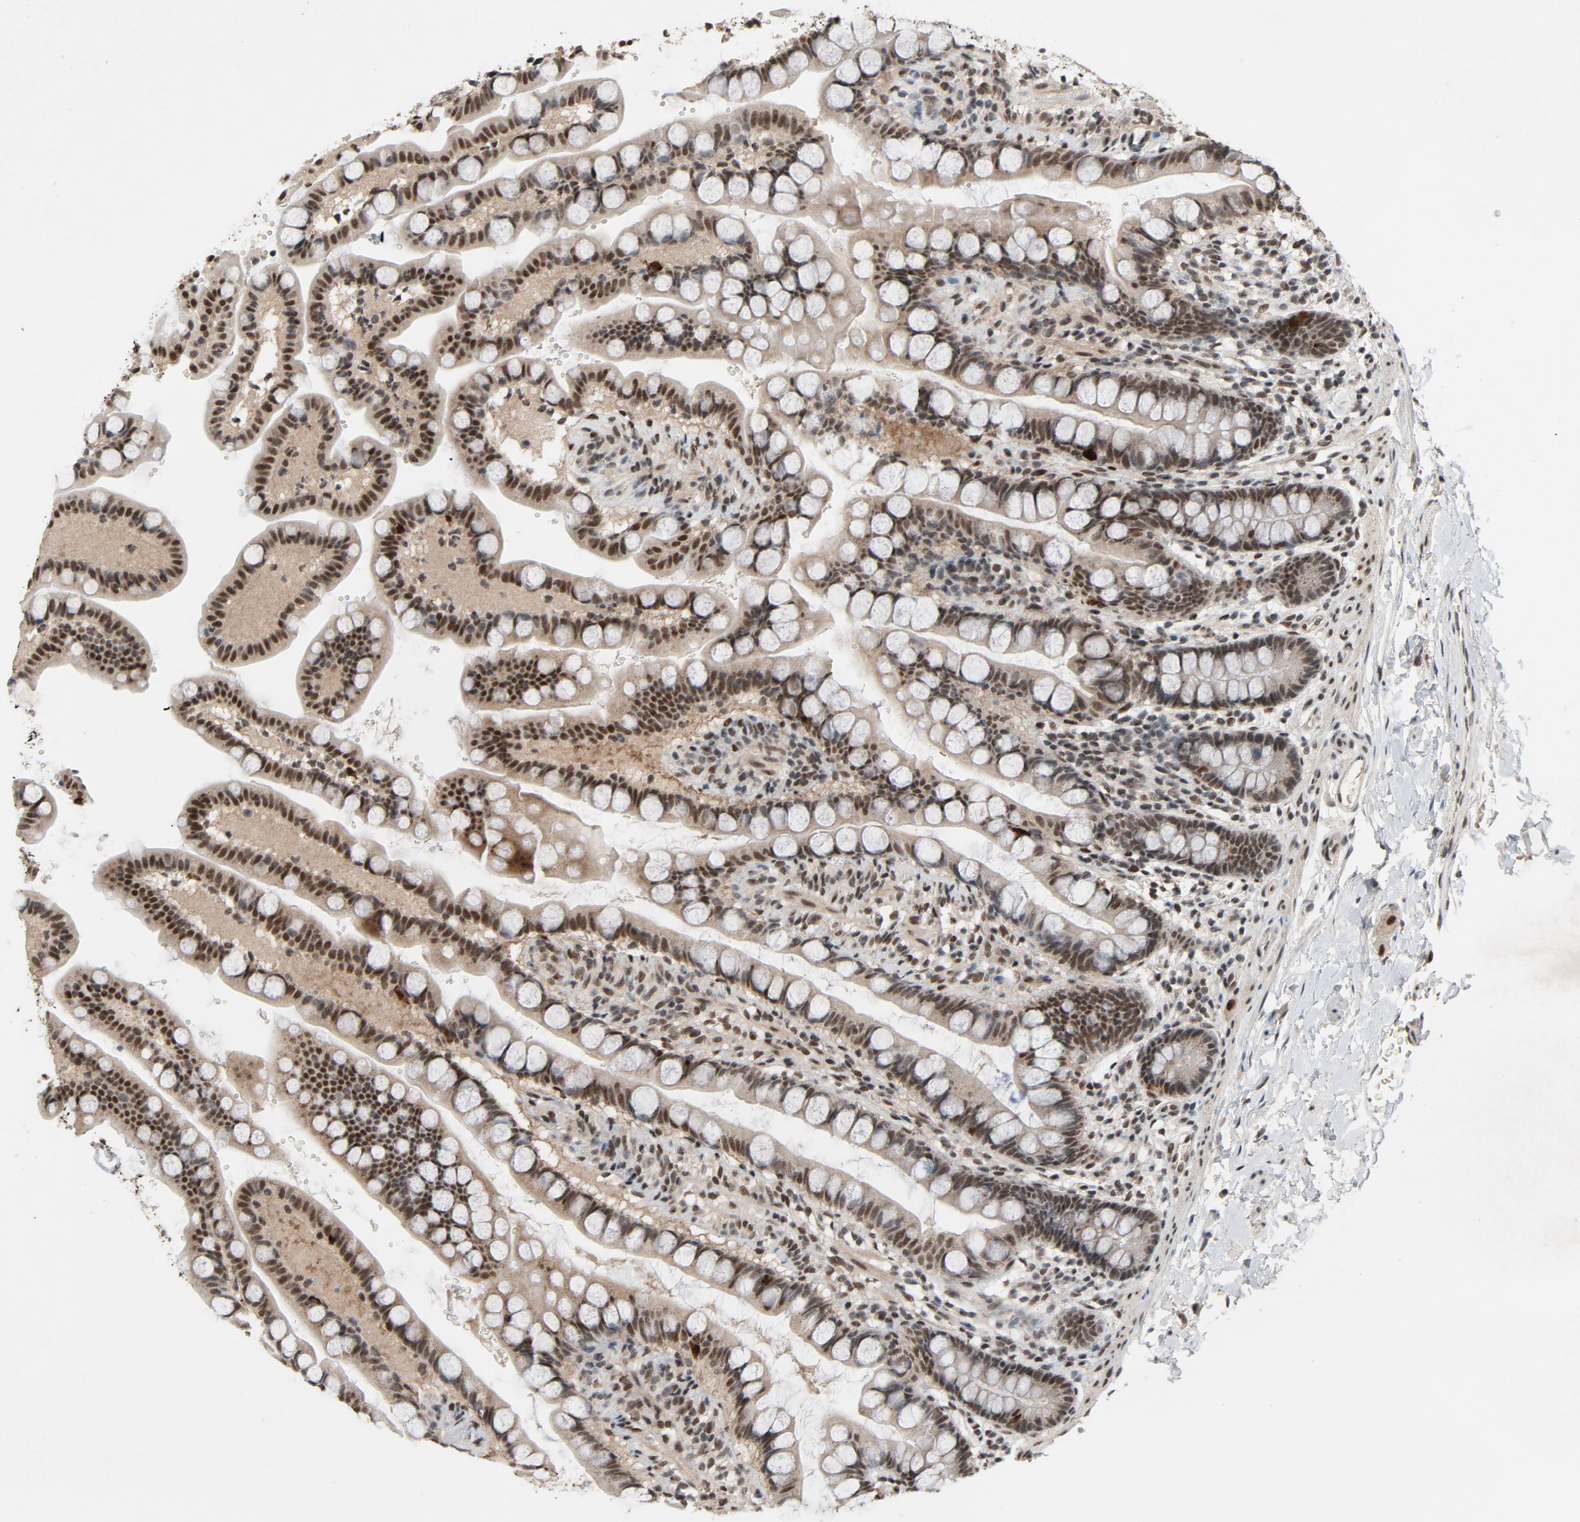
{"staining": {"intensity": "strong", "quantity": ">75%", "location": "nuclear"}, "tissue": "small intestine", "cell_type": "Glandular cells", "image_type": "normal", "snomed": [{"axis": "morphology", "description": "Normal tissue, NOS"}, {"axis": "topography", "description": "Small intestine"}], "caption": "This histopathology image reveals immunohistochemistry (IHC) staining of normal small intestine, with high strong nuclear staining in approximately >75% of glandular cells.", "gene": "SMARCD1", "patient": {"sex": "female", "age": 58}}